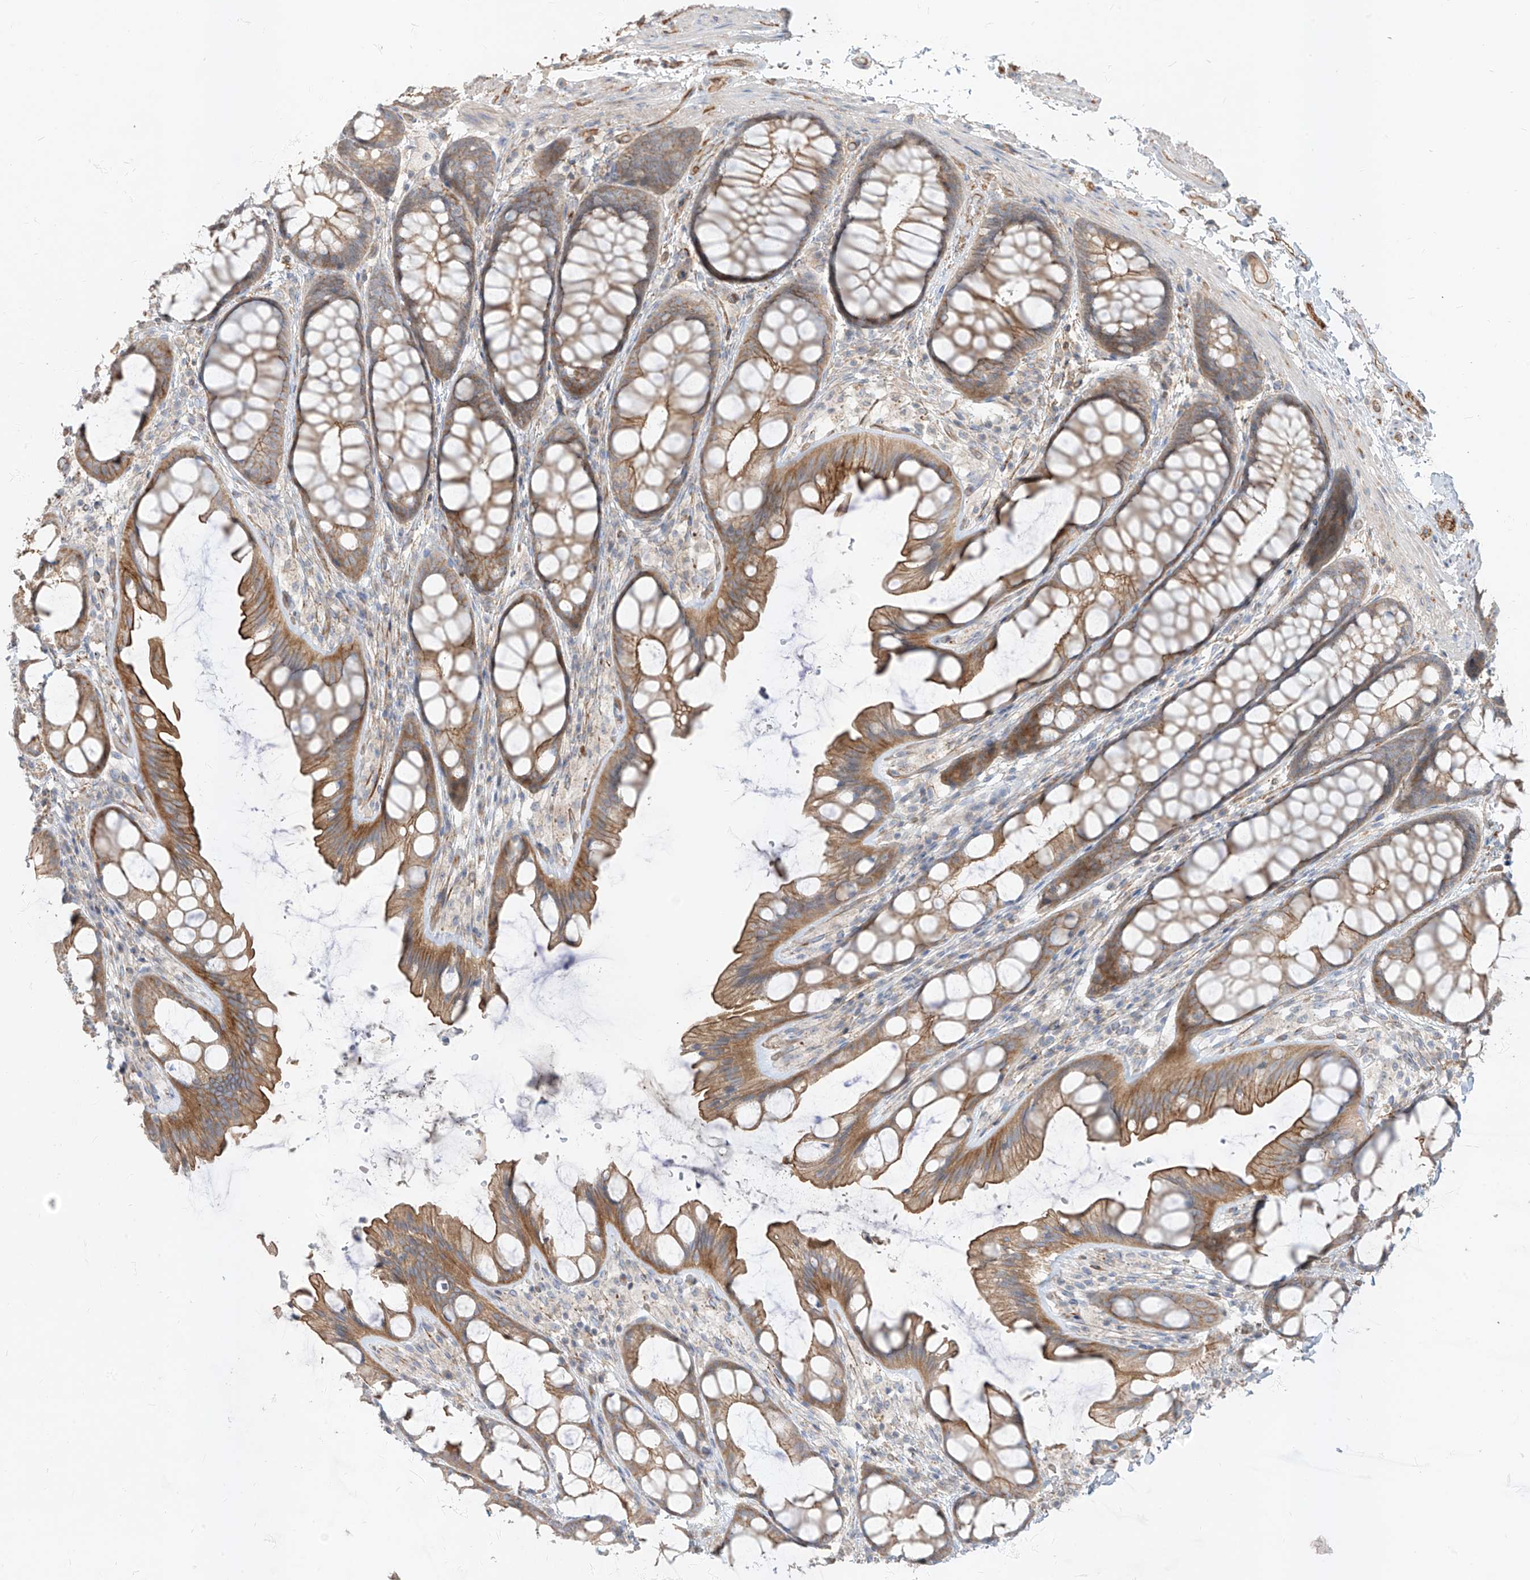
{"staining": {"intensity": "weak", "quantity": ">75%", "location": "cytoplasmic/membranous"}, "tissue": "colon", "cell_type": "Endothelial cells", "image_type": "normal", "snomed": [{"axis": "morphology", "description": "Normal tissue, NOS"}, {"axis": "topography", "description": "Colon"}], "caption": "An immunohistochemistry (IHC) histopathology image of normal tissue is shown. Protein staining in brown shows weak cytoplasmic/membranous positivity in colon within endothelial cells.", "gene": "EPHX4", "patient": {"sex": "male", "age": 47}}